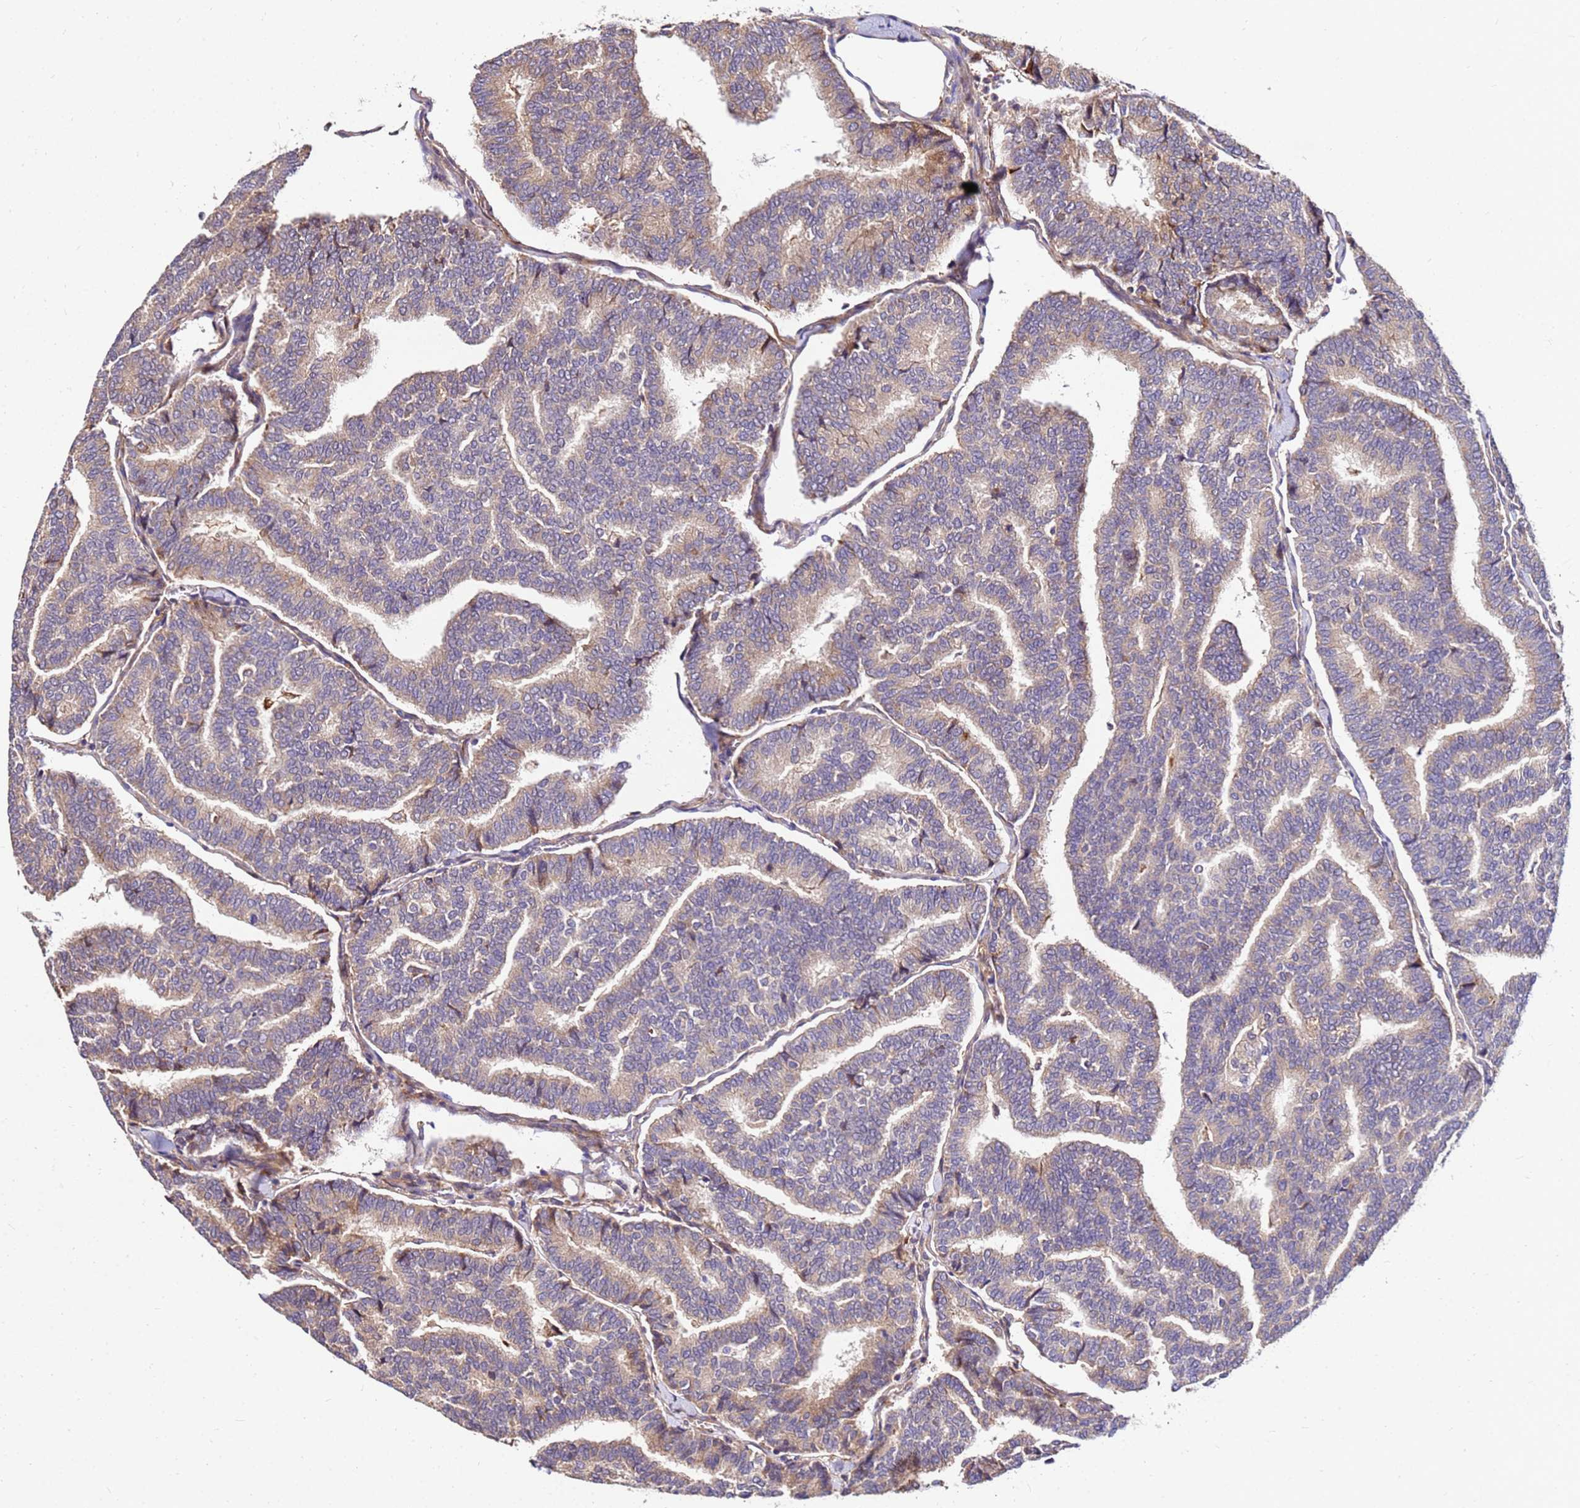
{"staining": {"intensity": "moderate", "quantity": ">75%", "location": "cytoplasmic/membranous"}, "tissue": "thyroid cancer", "cell_type": "Tumor cells", "image_type": "cancer", "snomed": [{"axis": "morphology", "description": "Papillary adenocarcinoma, NOS"}, {"axis": "topography", "description": "Thyroid gland"}], "caption": "Brown immunohistochemical staining in human thyroid cancer (papillary adenocarcinoma) reveals moderate cytoplasmic/membranous staining in about >75% of tumor cells.", "gene": "WWC2", "patient": {"sex": "female", "age": 35}}